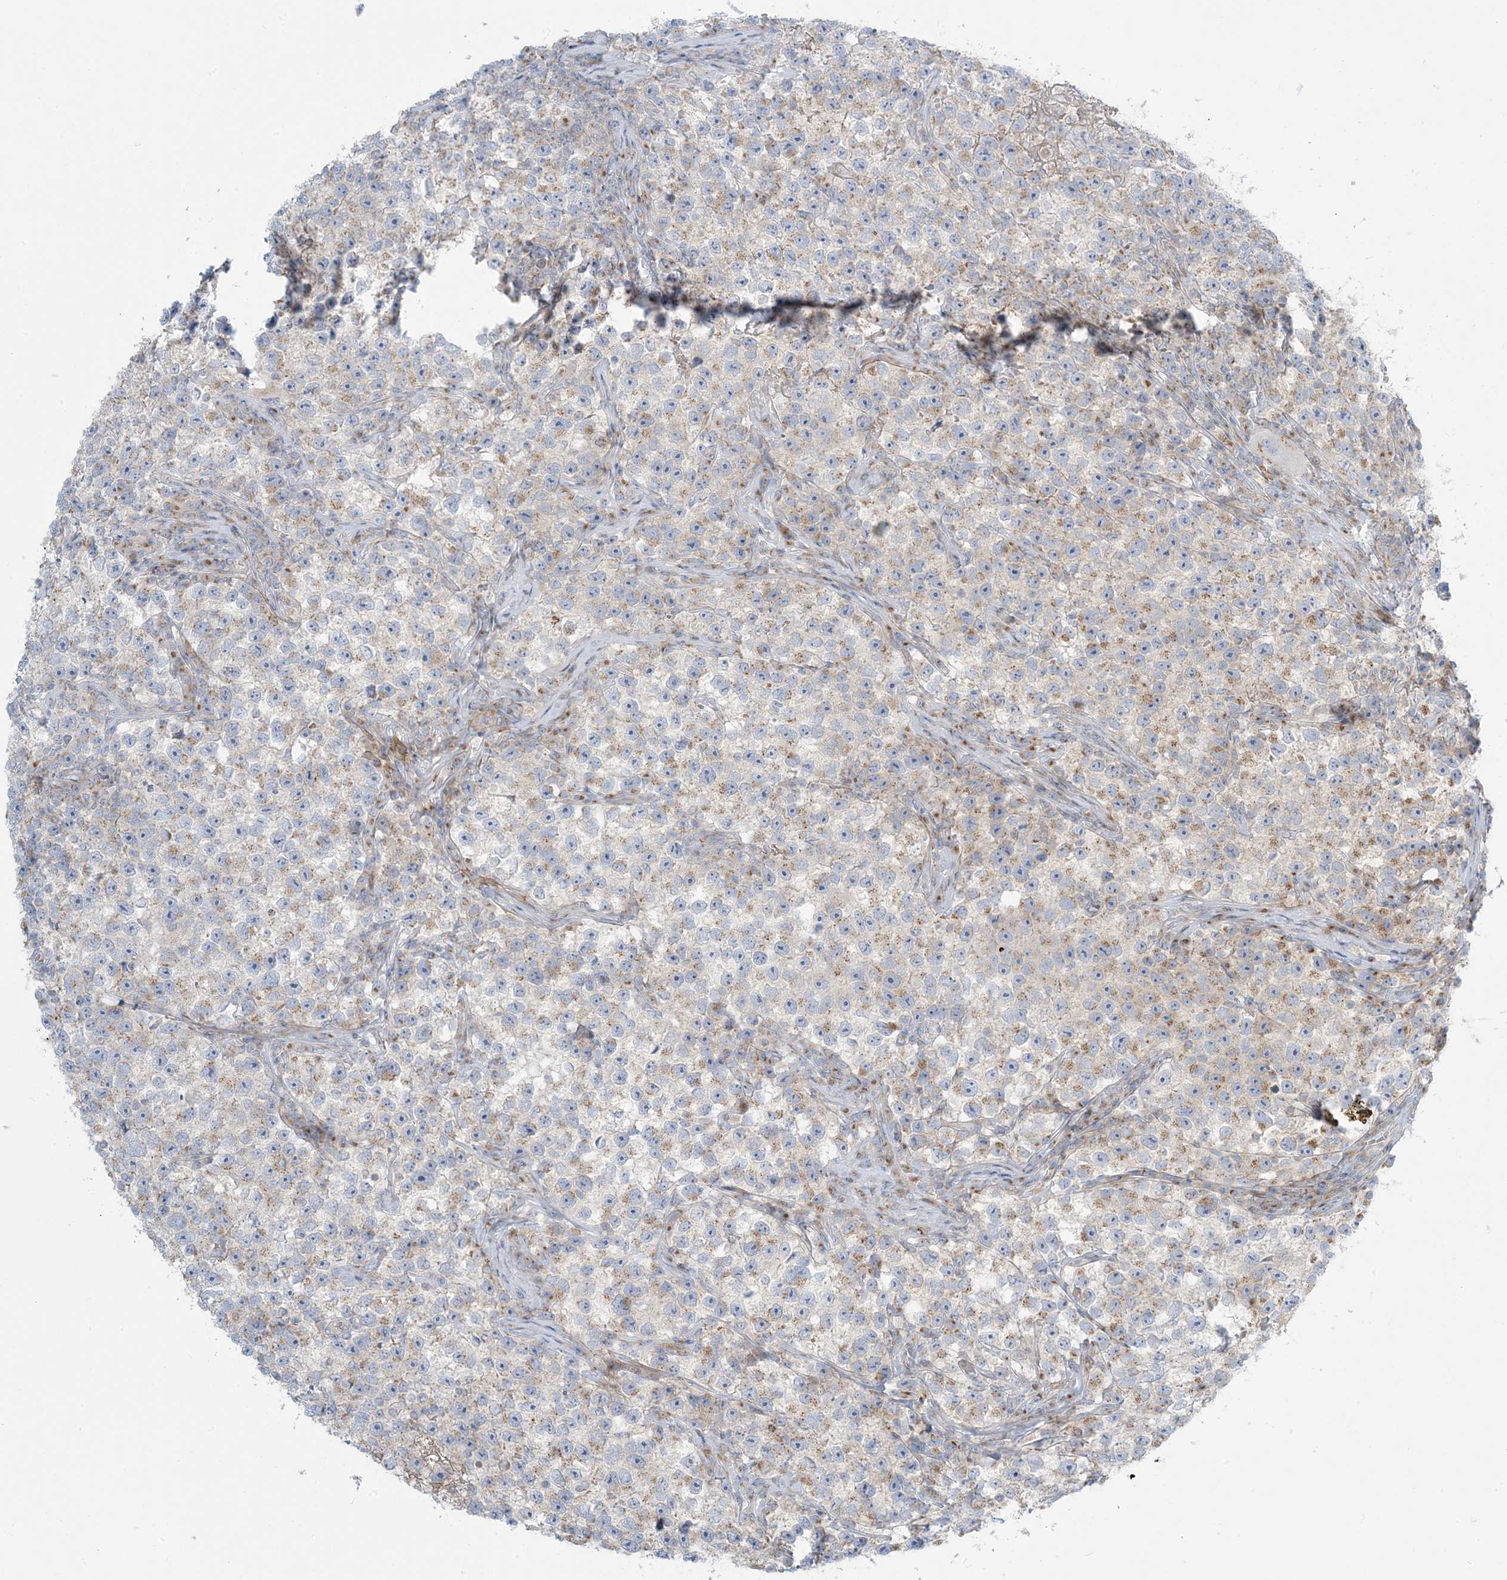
{"staining": {"intensity": "moderate", "quantity": "25%-75%", "location": "cytoplasmic/membranous"}, "tissue": "testis cancer", "cell_type": "Tumor cells", "image_type": "cancer", "snomed": [{"axis": "morphology", "description": "Seminoma, NOS"}, {"axis": "topography", "description": "Testis"}], "caption": "Protein analysis of testis cancer (seminoma) tissue shows moderate cytoplasmic/membranous positivity in approximately 25%-75% of tumor cells. (Stains: DAB (3,3'-diaminobenzidine) in brown, nuclei in blue, Microscopy: brightfield microscopy at high magnification).", "gene": "AFTPH", "patient": {"sex": "male", "age": 22}}